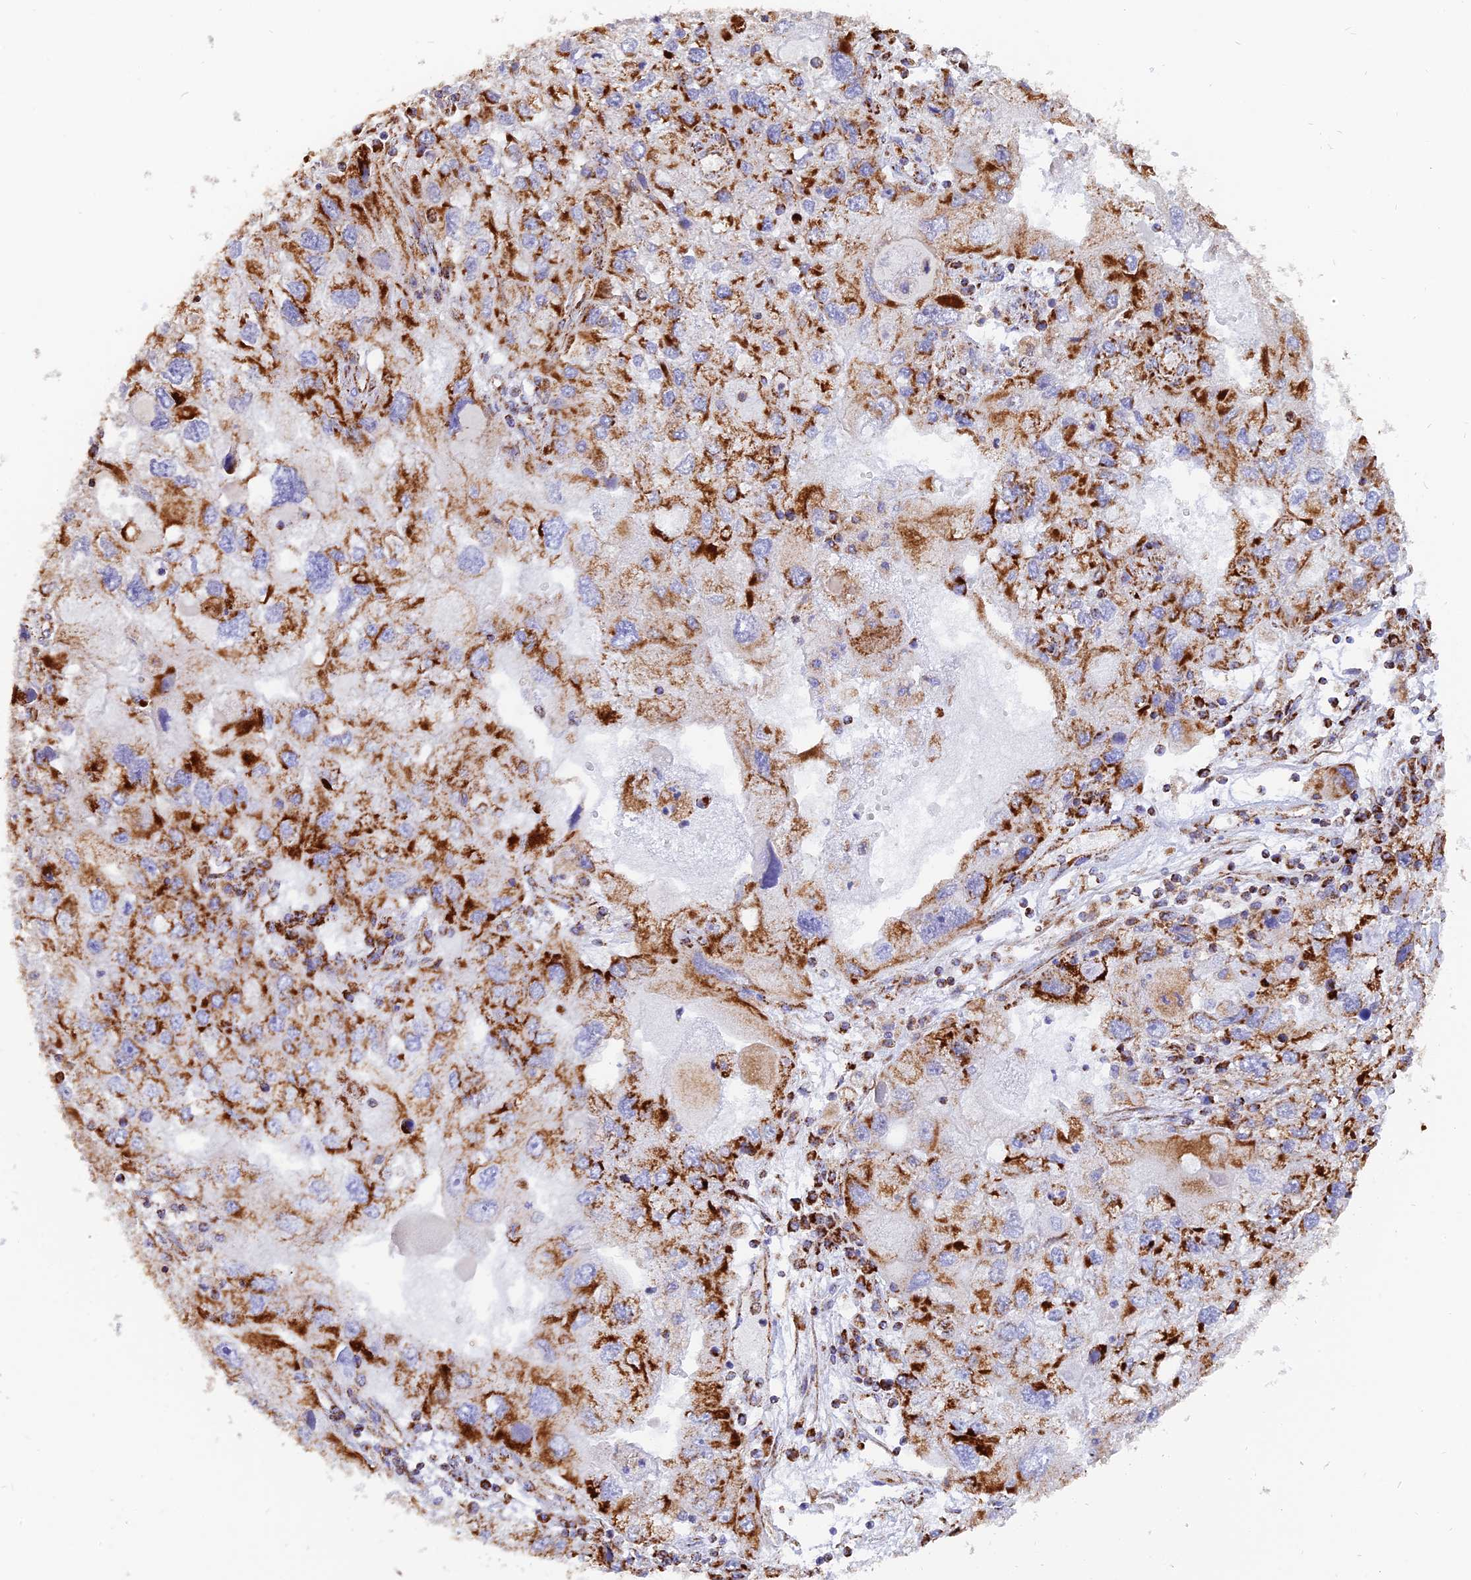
{"staining": {"intensity": "strong", "quantity": ">75%", "location": "cytoplasmic/membranous"}, "tissue": "endometrial cancer", "cell_type": "Tumor cells", "image_type": "cancer", "snomed": [{"axis": "morphology", "description": "Adenocarcinoma, NOS"}, {"axis": "topography", "description": "Endometrium"}], "caption": "A brown stain highlights strong cytoplasmic/membranous staining of a protein in endometrial cancer (adenocarcinoma) tumor cells.", "gene": "NDUFB6", "patient": {"sex": "female", "age": 49}}